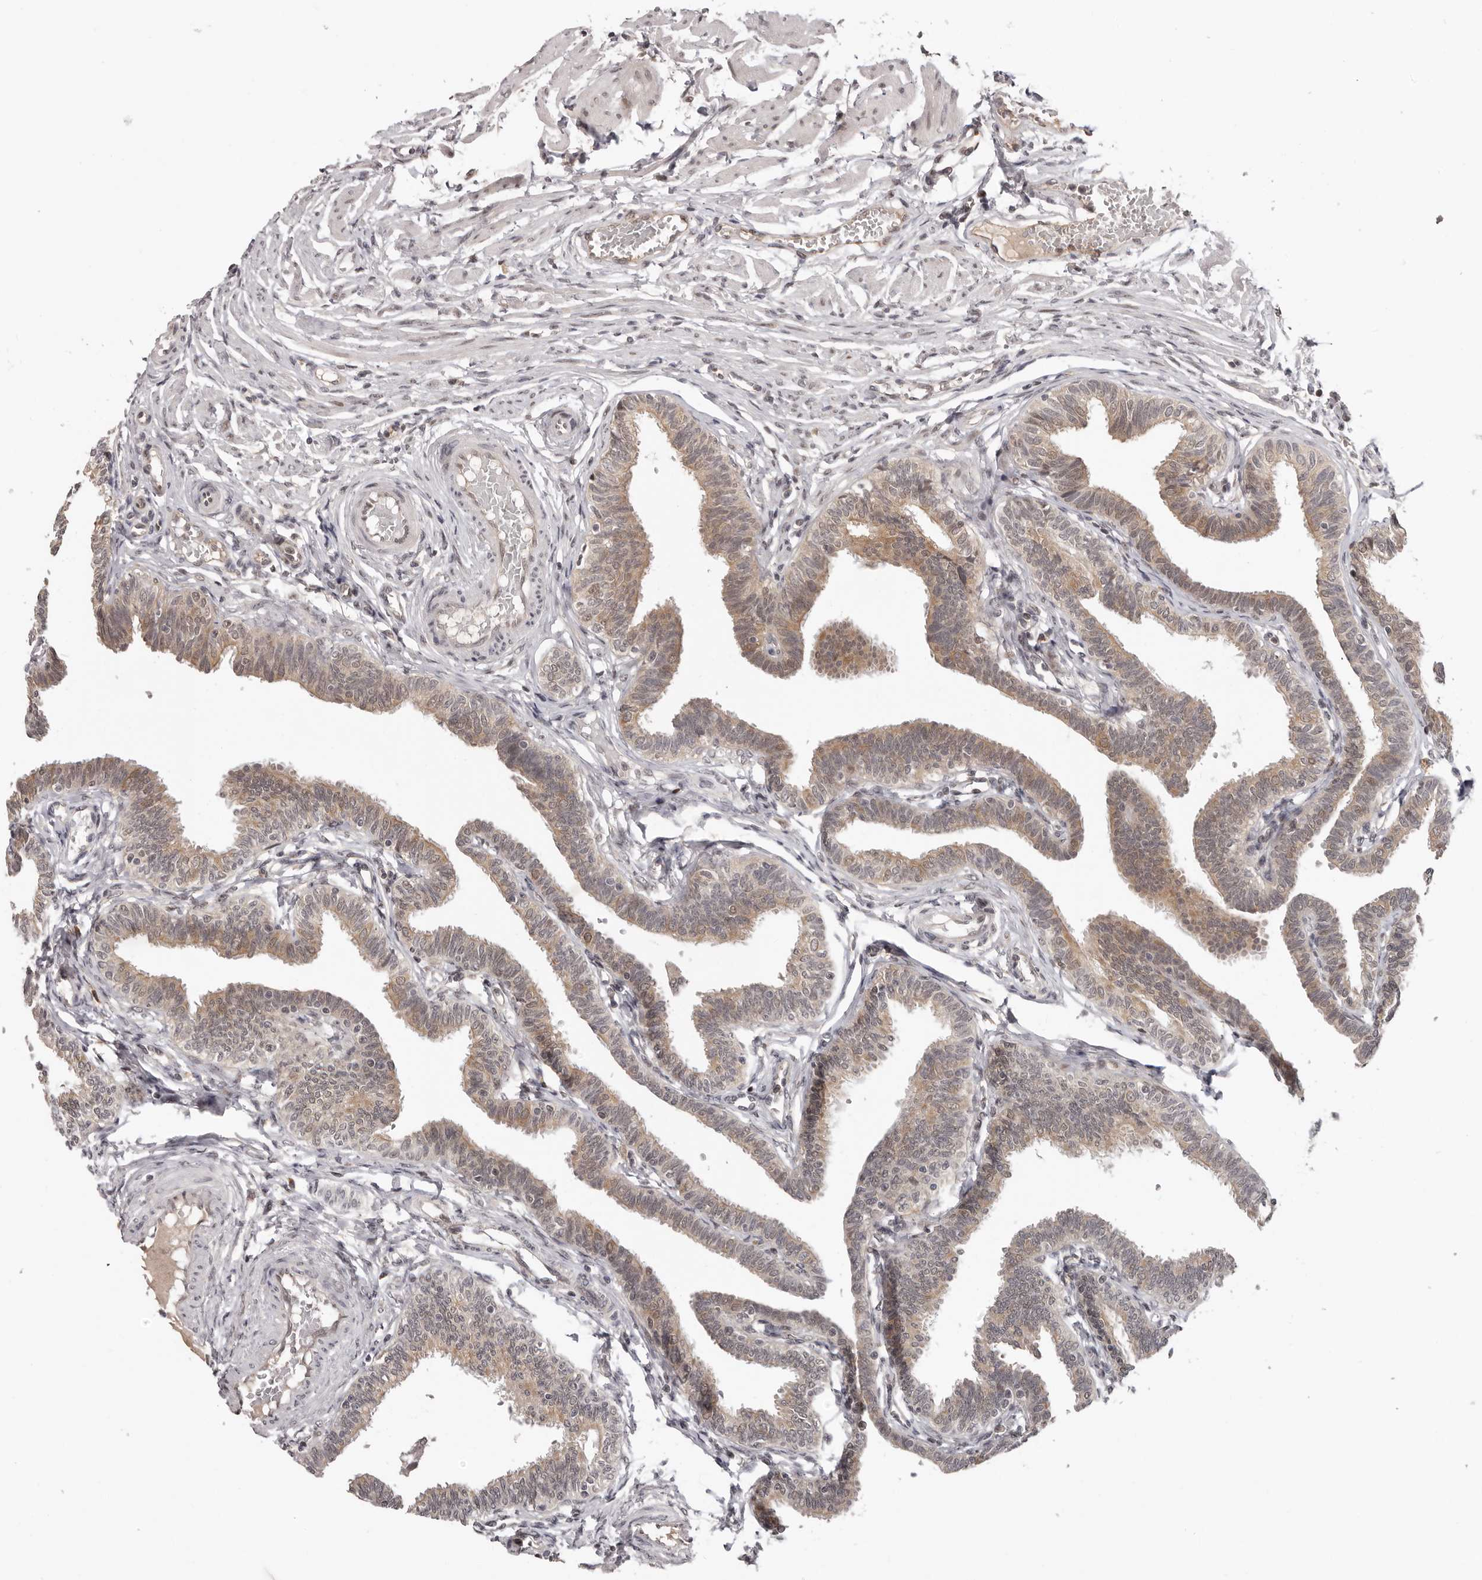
{"staining": {"intensity": "weak", "quantity": ">75%", "location": "cytoplasmic/membranous,nuclear"}, "tissue": "fallopian tube", "cell_type": "Glandular cells", "image_type": "normal", "snomed": [{"axis": "morphology", "description": "Normal tissue, NOS"}, {"axis": "topography", "description": "Fallopian tube"}, {"axis": "topography", "description": "Ovary"}], "caption": "Normal fallopian tube exhibits weak cytoplasmic/membranous,nuclear expression in about >75% of glandular cells.", "gene": "TBX5", "patient": {"sex": "female", "age": 23}}